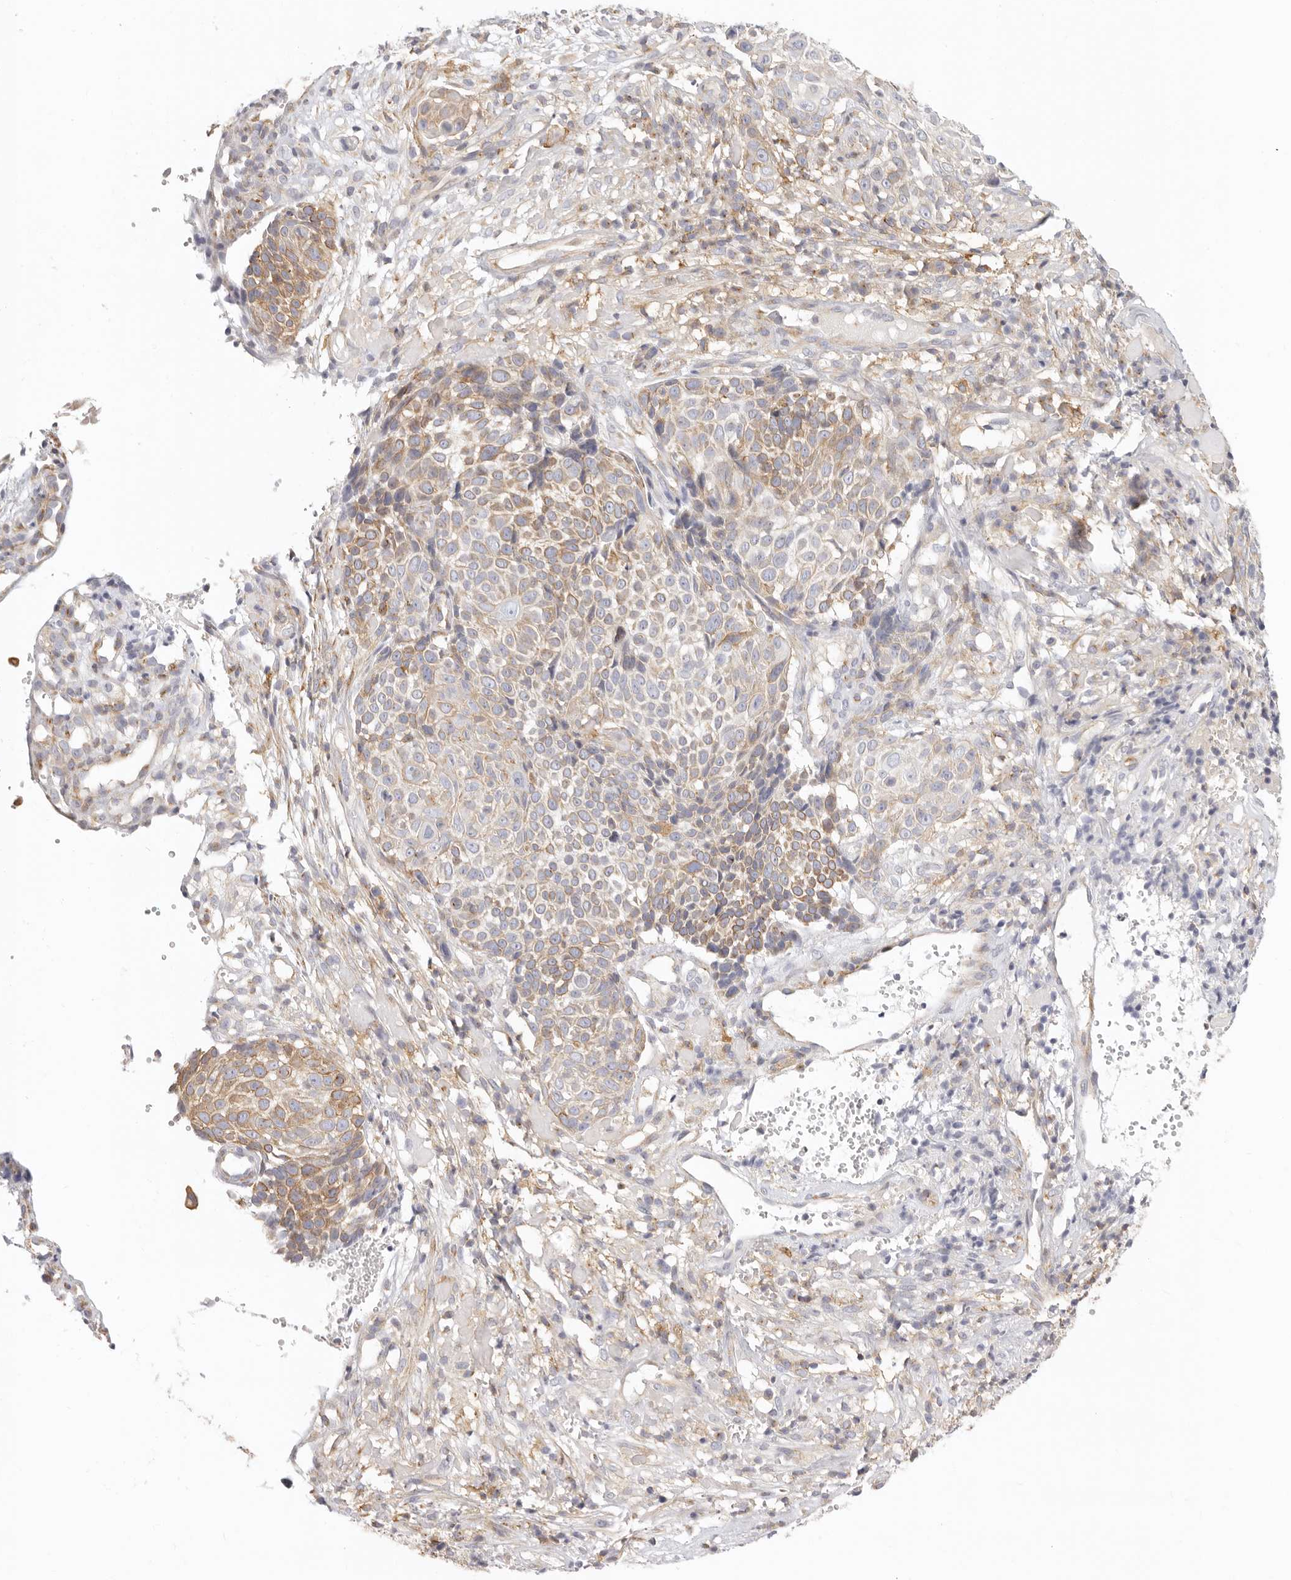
{"staining": {"intensity": "weak", "quantity": ">75%", "location": "cytoplasmic/membranous"}, "tissue": "cervical cancer", "cell_type": "Tumor cells", "image_type": "cancer", "snomed": [{"axis": "morphology", "description": "Squamous cell carcinoma, NOS"}, {"axis": "topography", "description": "Cervix"}], "caption": "The image demonstrates immunohistochemical staining of cervical cancer (squamous cell carcinoma). There is weak cytoplasmic/membranous staining is appreciated in approximately >75% of tumor cells.", "gene": "NIBAN1", "patient": {"sex": "female", "age": 74}}